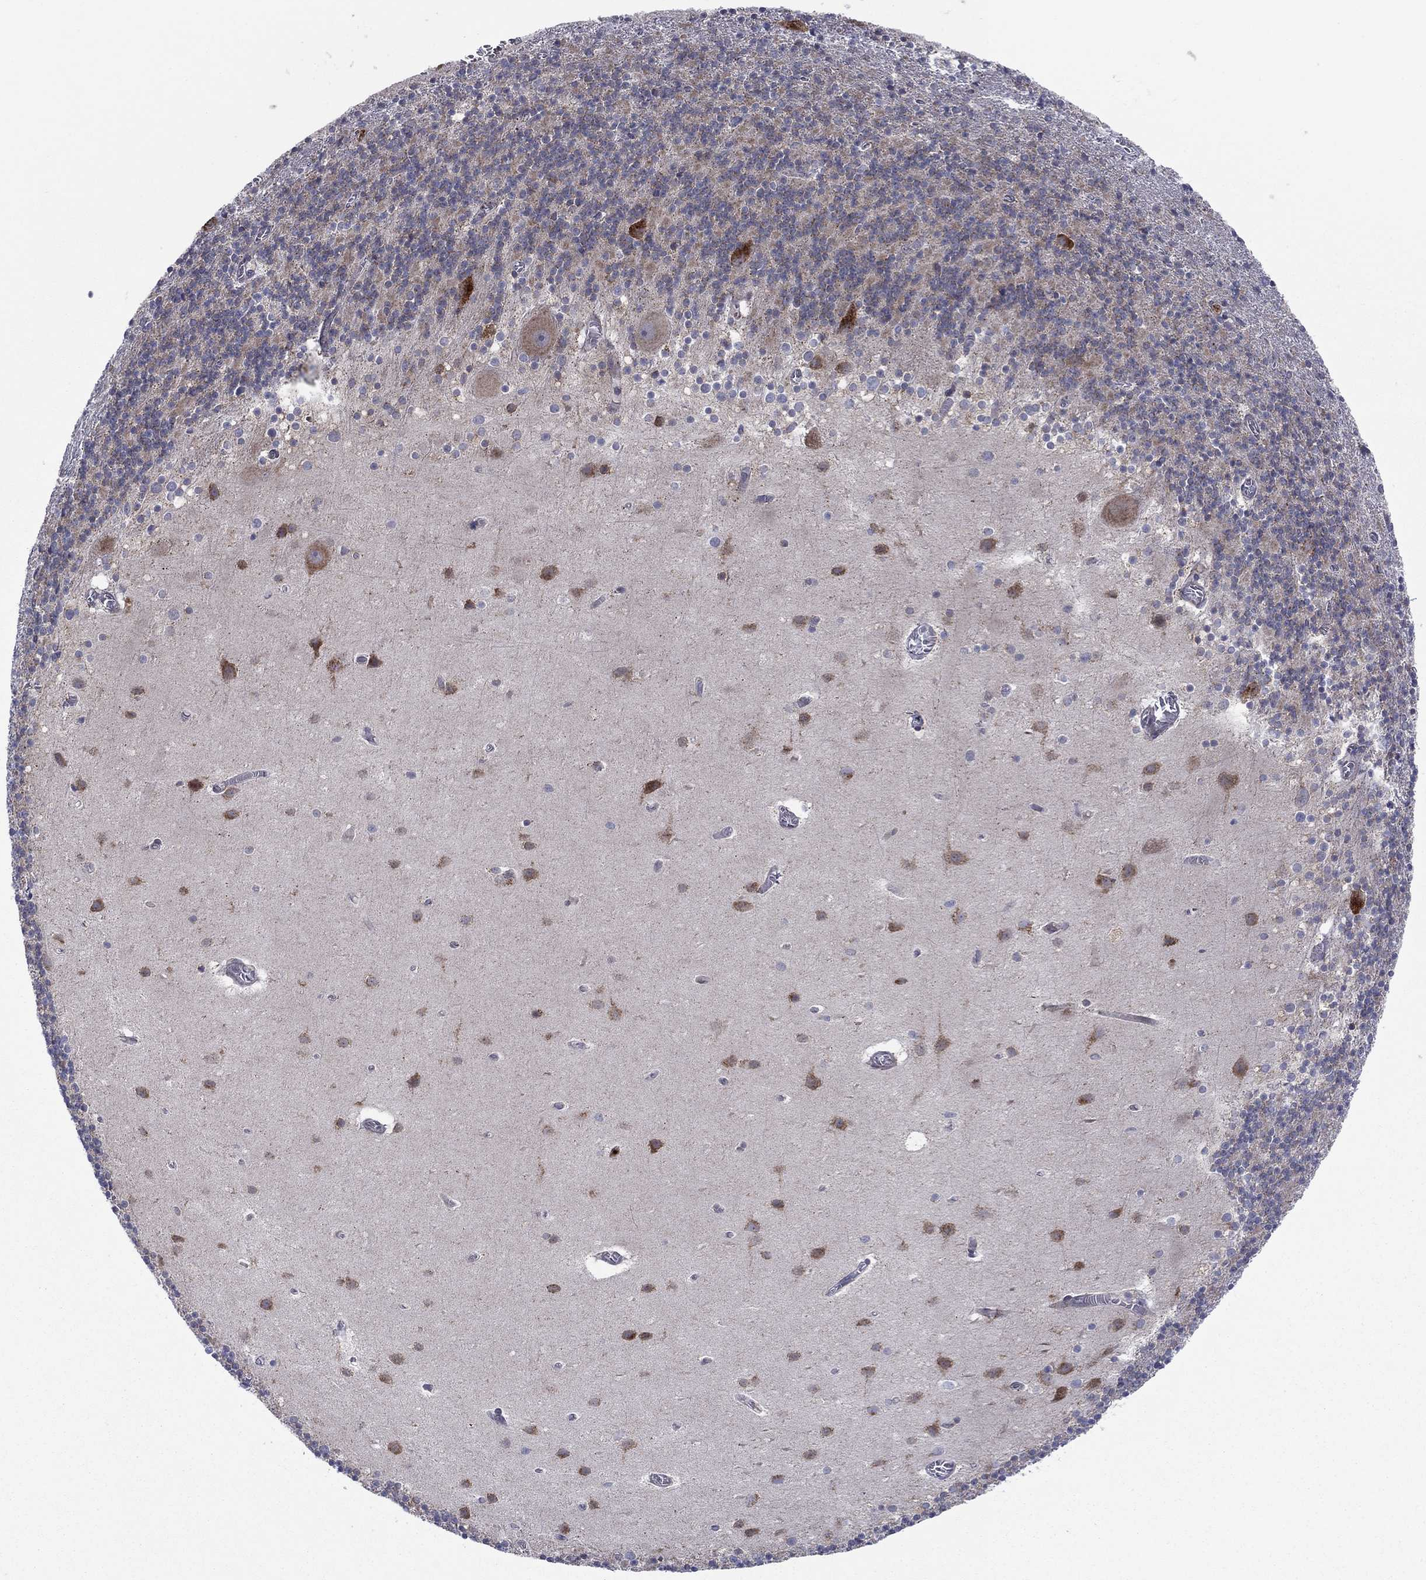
{"staining": {"intensity": "negative", "quantity": "none", "location": "none"}, "tissue": "cerebellum", "cell_type": "Cells in granular layer", "image_type": "normal", "snomed": [{"axis": "morphology", "description": "Normal tissue, NOS"}, {"axis": "topography", "description": "Cerebellum"}], "caption": "Immunohistochemistry (IHC) histopathology image of normal cerebellum: human cerebellum stained with DAB displays no significant protein staining in cells in granular layer. The staining was performed using DAB to visualize the protein expression in brown, while the nuclei were stained in blue with hematoxylin (Magnification: 20x).", "gene": "GPR155", "patient": {"sex": "male", "age": 70}}